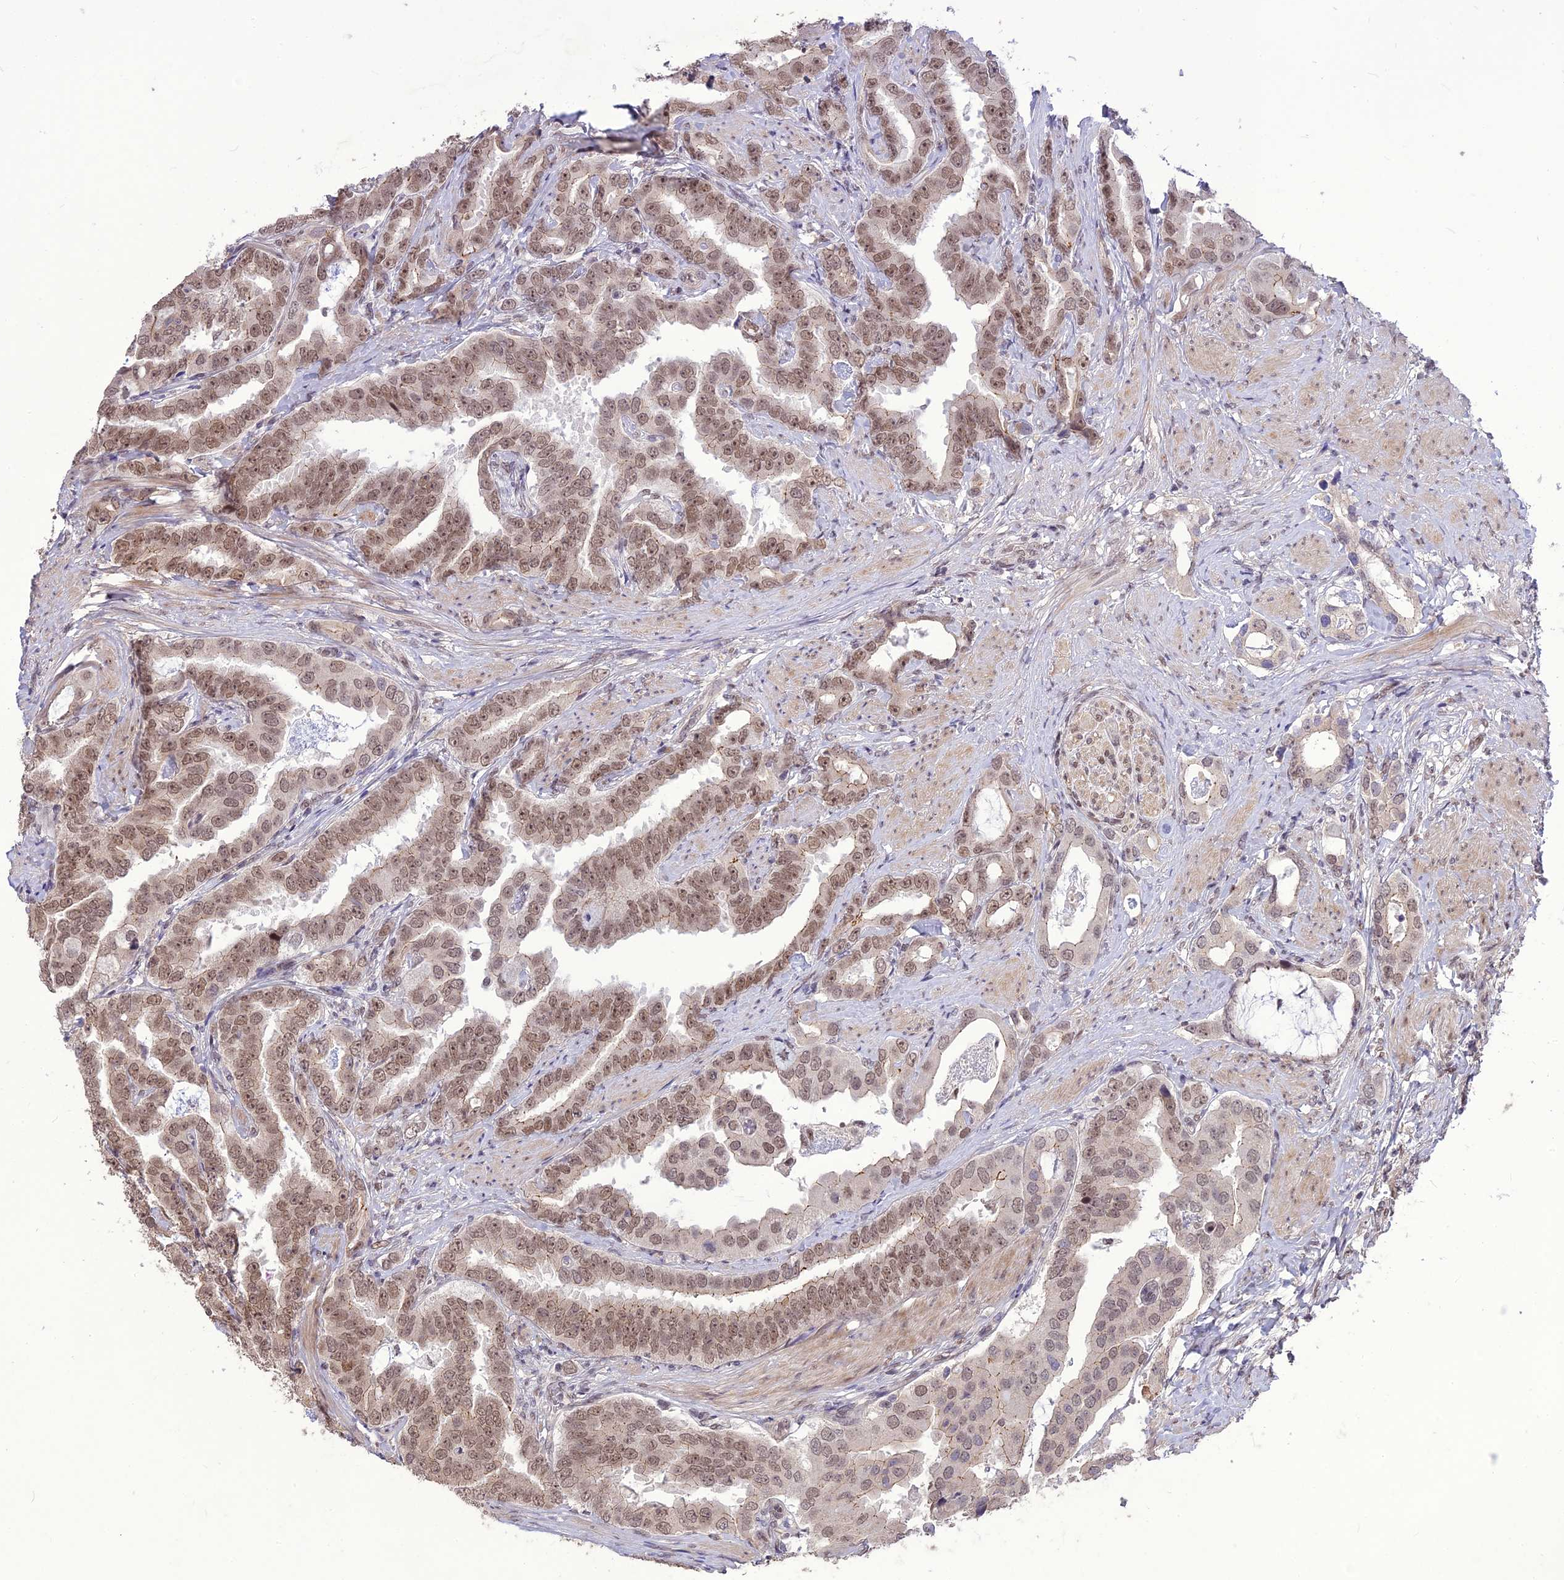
{"staining": {"intensity": "moderate", "quantity": ">75%", "location": "nuclear"}, "tissue": "prostate cancer", "cell_type": "Tumor cells", "image_type": "cancer", "snomed": [{"axis": "morphology", "description": "Adenocarcinoma, Low grade"}, {"axis": "topography", "description": "Prostate"}], "caption": "Protein analysis of low-grade adenocarcinoma (prostate) tissue displays moderate nuclear staining in approximately >75% of tumor cells. The staining was performed using DAB to visualize the protein expression in brown, while the nuclei were stained in blue with hematoxylin (Magnification: 20x).", "gene": "DIS3", "patient": {"sex": "male", "age": 71}}